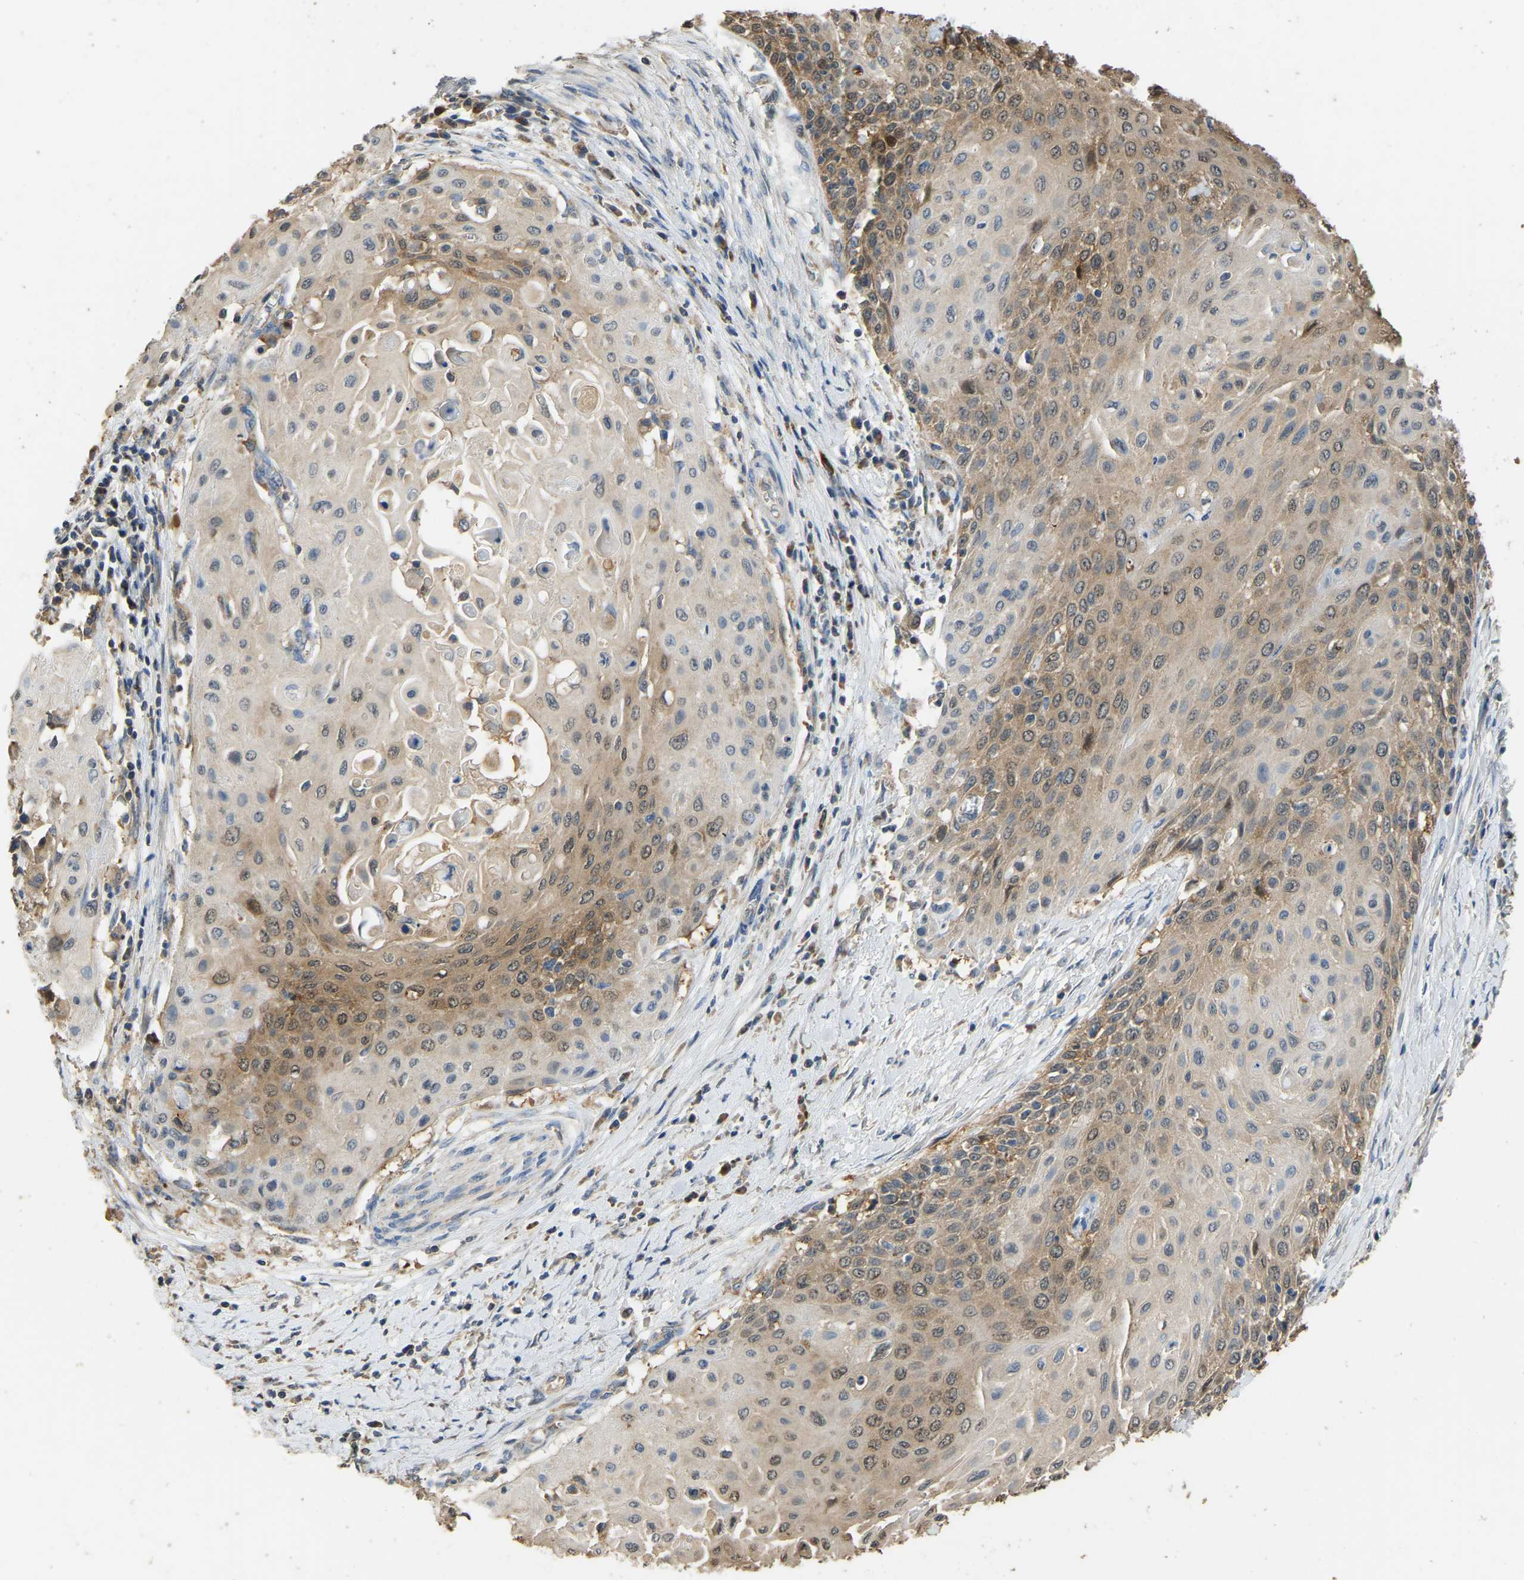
{"staining": {"intensity": "moderate", "quantity": ">75%", "location": "cytoplasmic/membranous"}, "tissue": "cervical cancer", "cell_type": "Tumor cells", "image_type": "cancer", "snomed": [{"axis": "morphology", "description": "Squamous cell carcinoma, NOS"}, {"axis": "topography", "description": "Cervix"}], "caption": "Human cervical cancer (squamous cell carcinoma) stained with a brown dye exhibits moderate cytoplasmic/membranous positive positivity in approximately >75% of tumor cells.", "gene": "TUFM", "patient": {"sex": "female", "age": 39}}